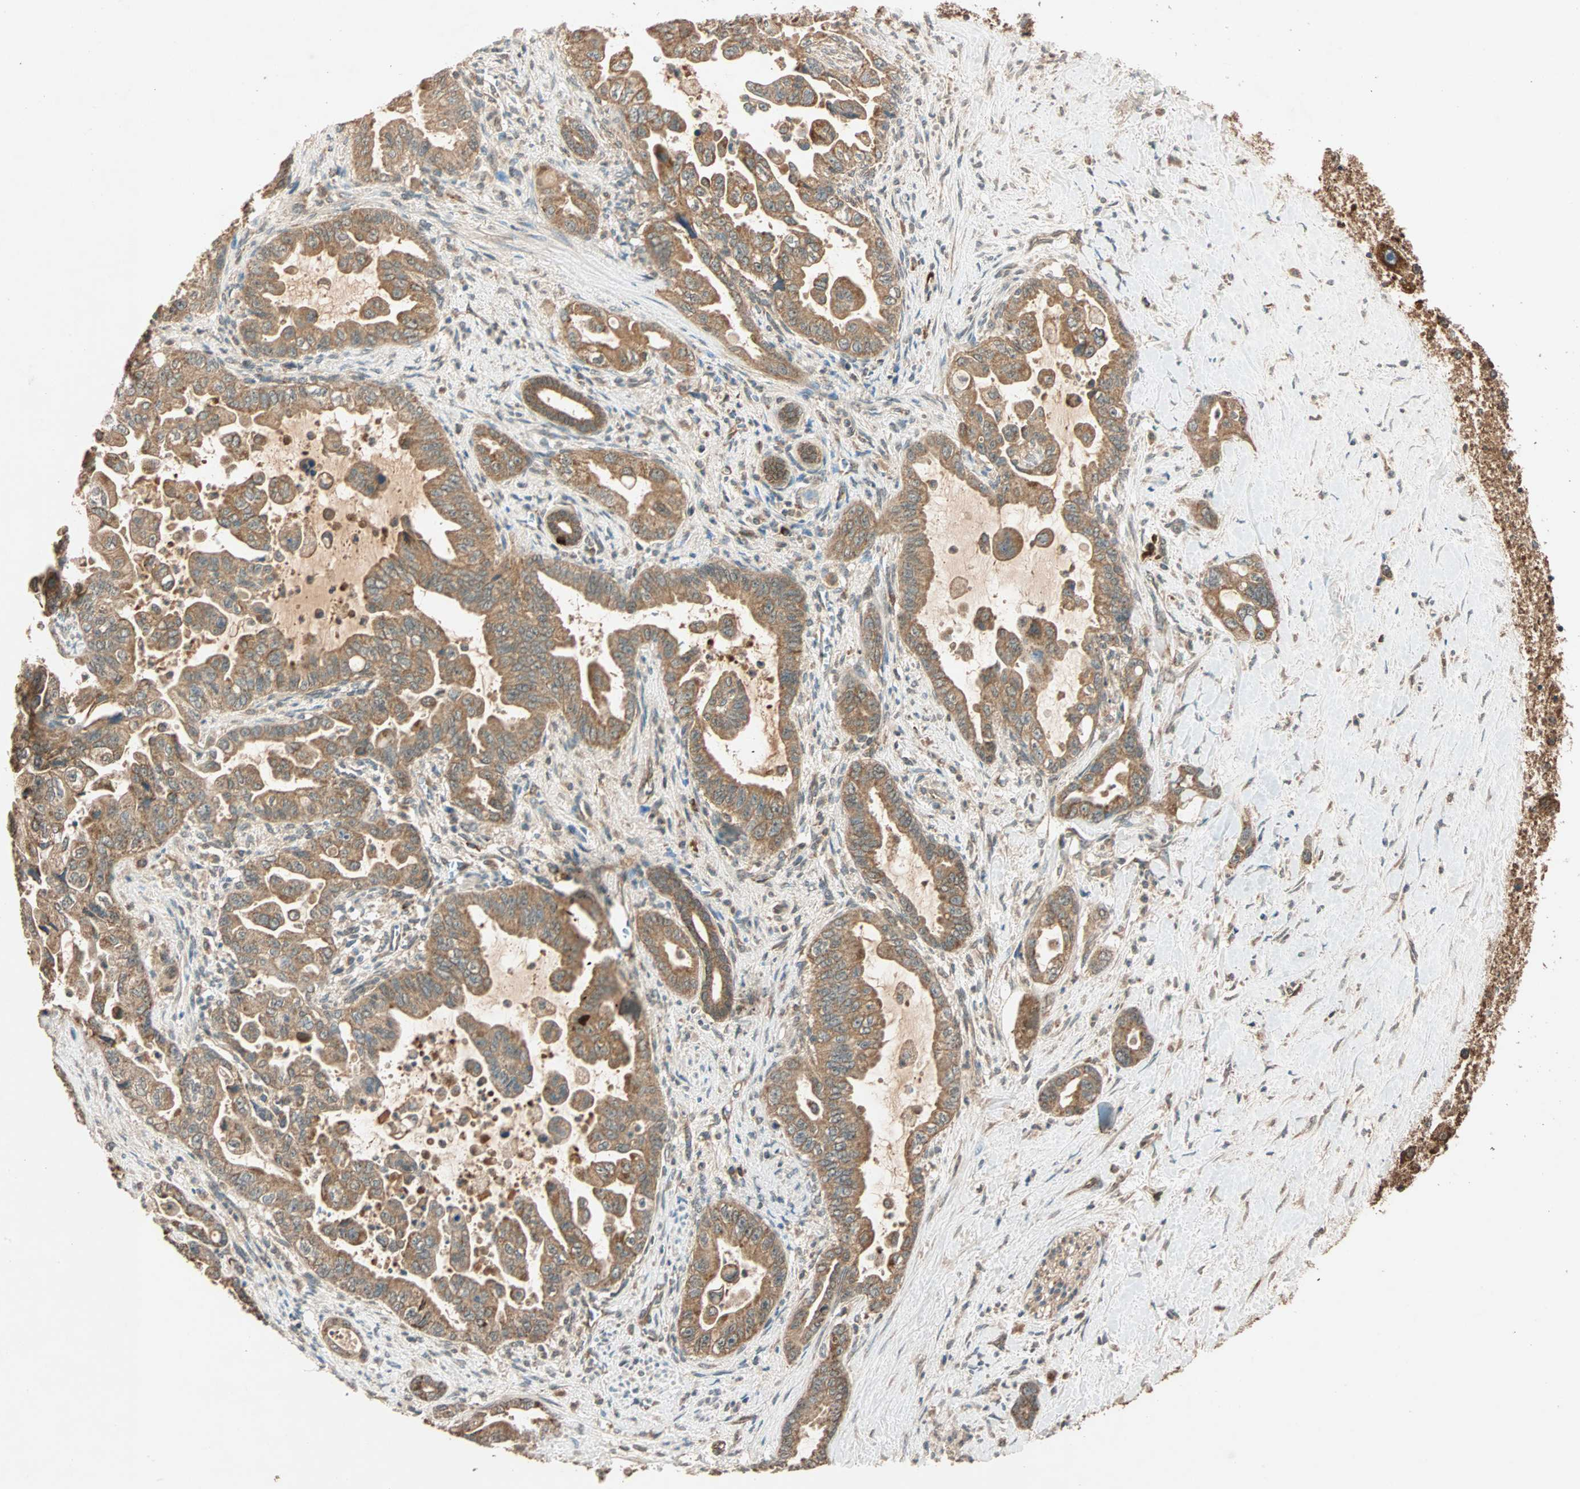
{"staining": {"intensity": "moderate", "quantity": ">75%", "location": "cytoplasmic/membranous"}, "tissue": "pancreatic cancer", "cell_type": "Tumor cells", "image_type": "cancer", "snomed": [{"axis": "morphology", "description": "Adenocarcinoma, NOS"}, {"axis": "topography", "description": "Pancreas"}], "caption": "This photomicrograph shows pancreatic adenocarcinoma stained with immunohistochemistry to label a protein in brown. The cytoplasmic/membranous of tumor cells show moderate positivity for the protein. Nuclei are counter-stained blue.", "gene": "MAPK1", "patient": {"sex": "male", "age": 70}}